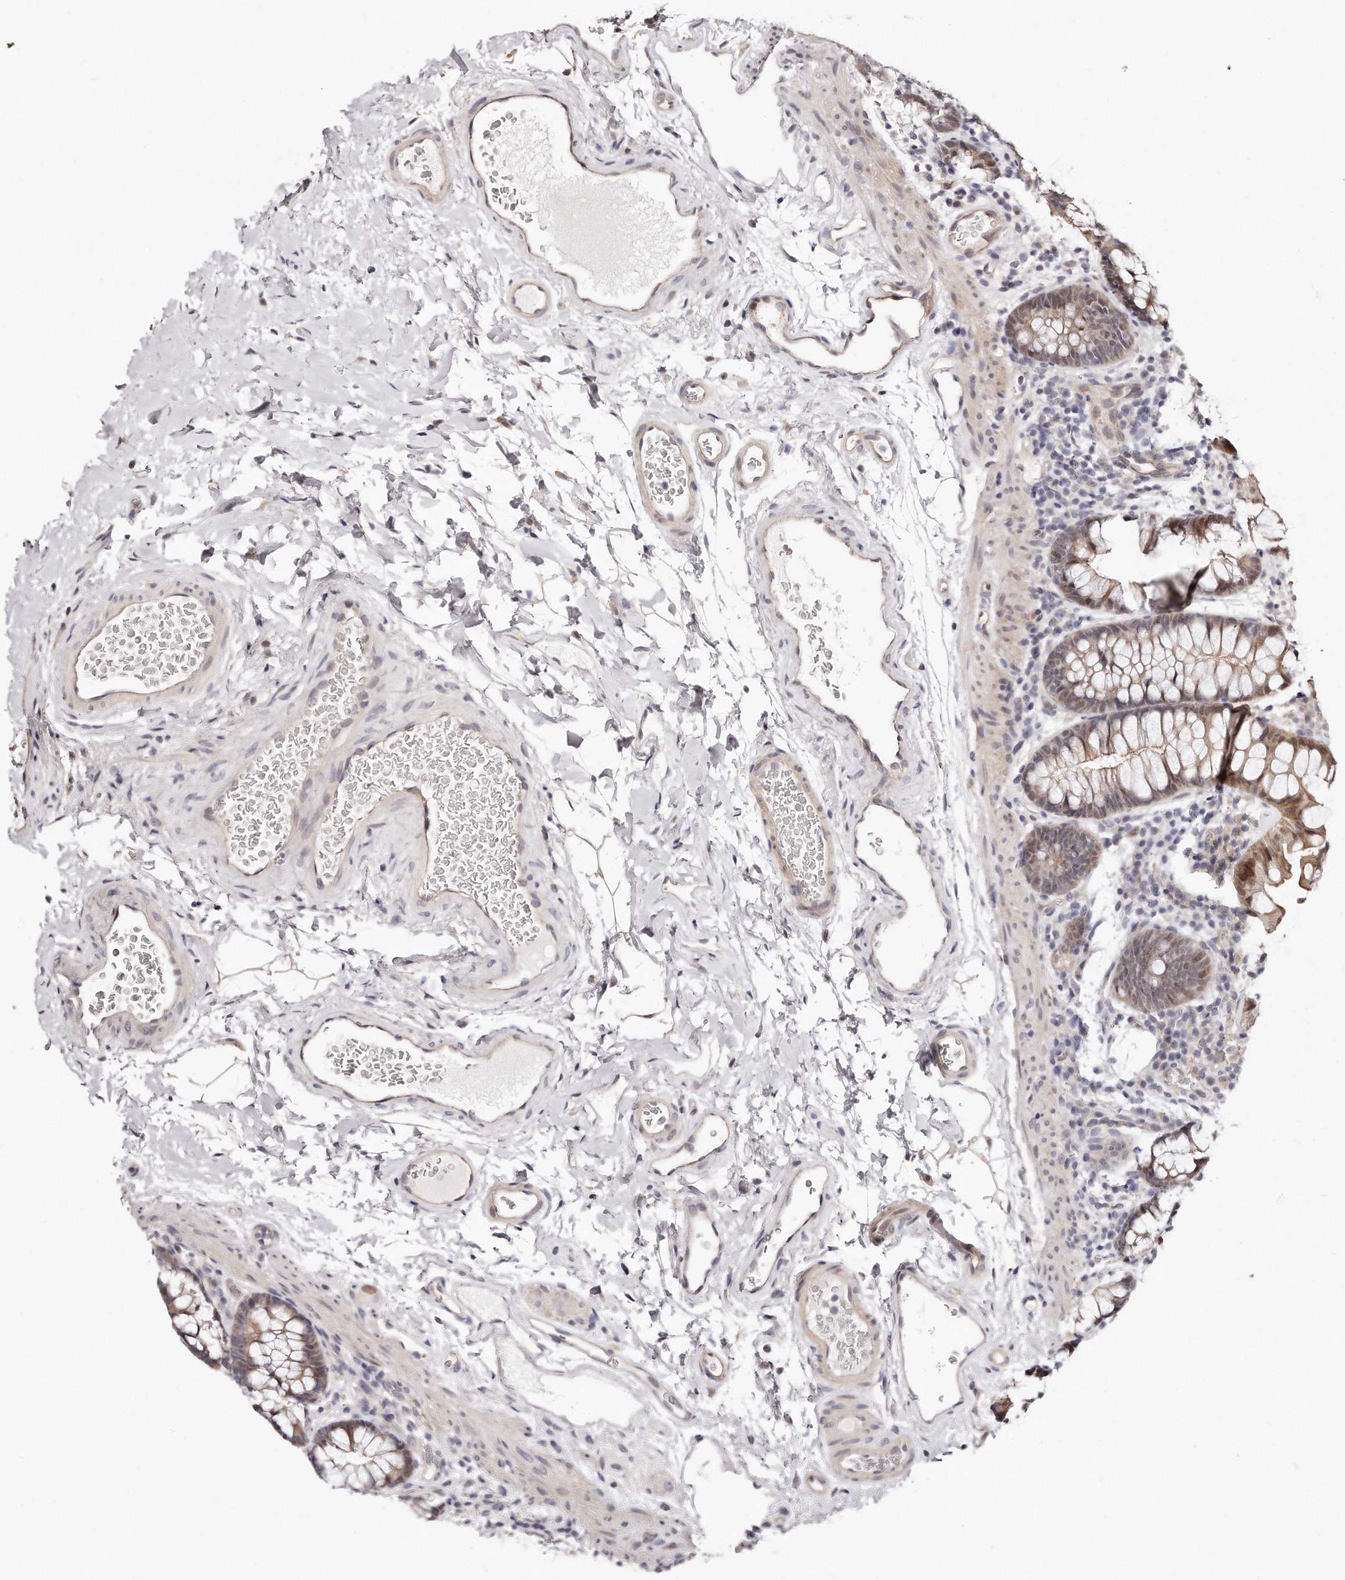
{"staining": {"intensity": "weak", "quantity": ">75%", "location": "cytoplasmic/membranous,nuclear"}, "tissue": "colon", "cell_type": "Endothelial cells", "image_type": "normal", "snomed": [{"axis": "morphology", "description": "Normal tissue, NOS"}, {"axis": "topography", "description": "Colon"}], "caption": "Protein analysis of normal colon demonstrates weak cytoplasmic/membranous,nuclear expression in about >75% of endothelial cells. The protein of interest is stained brown, and the nuclei are stained in blue (DAB (3,3'-diaminobenzidine) IHC with brightfield microscopy, high magnification).", "gene": "CASZ1", "patient": {"sex": "female", "age": 62}}